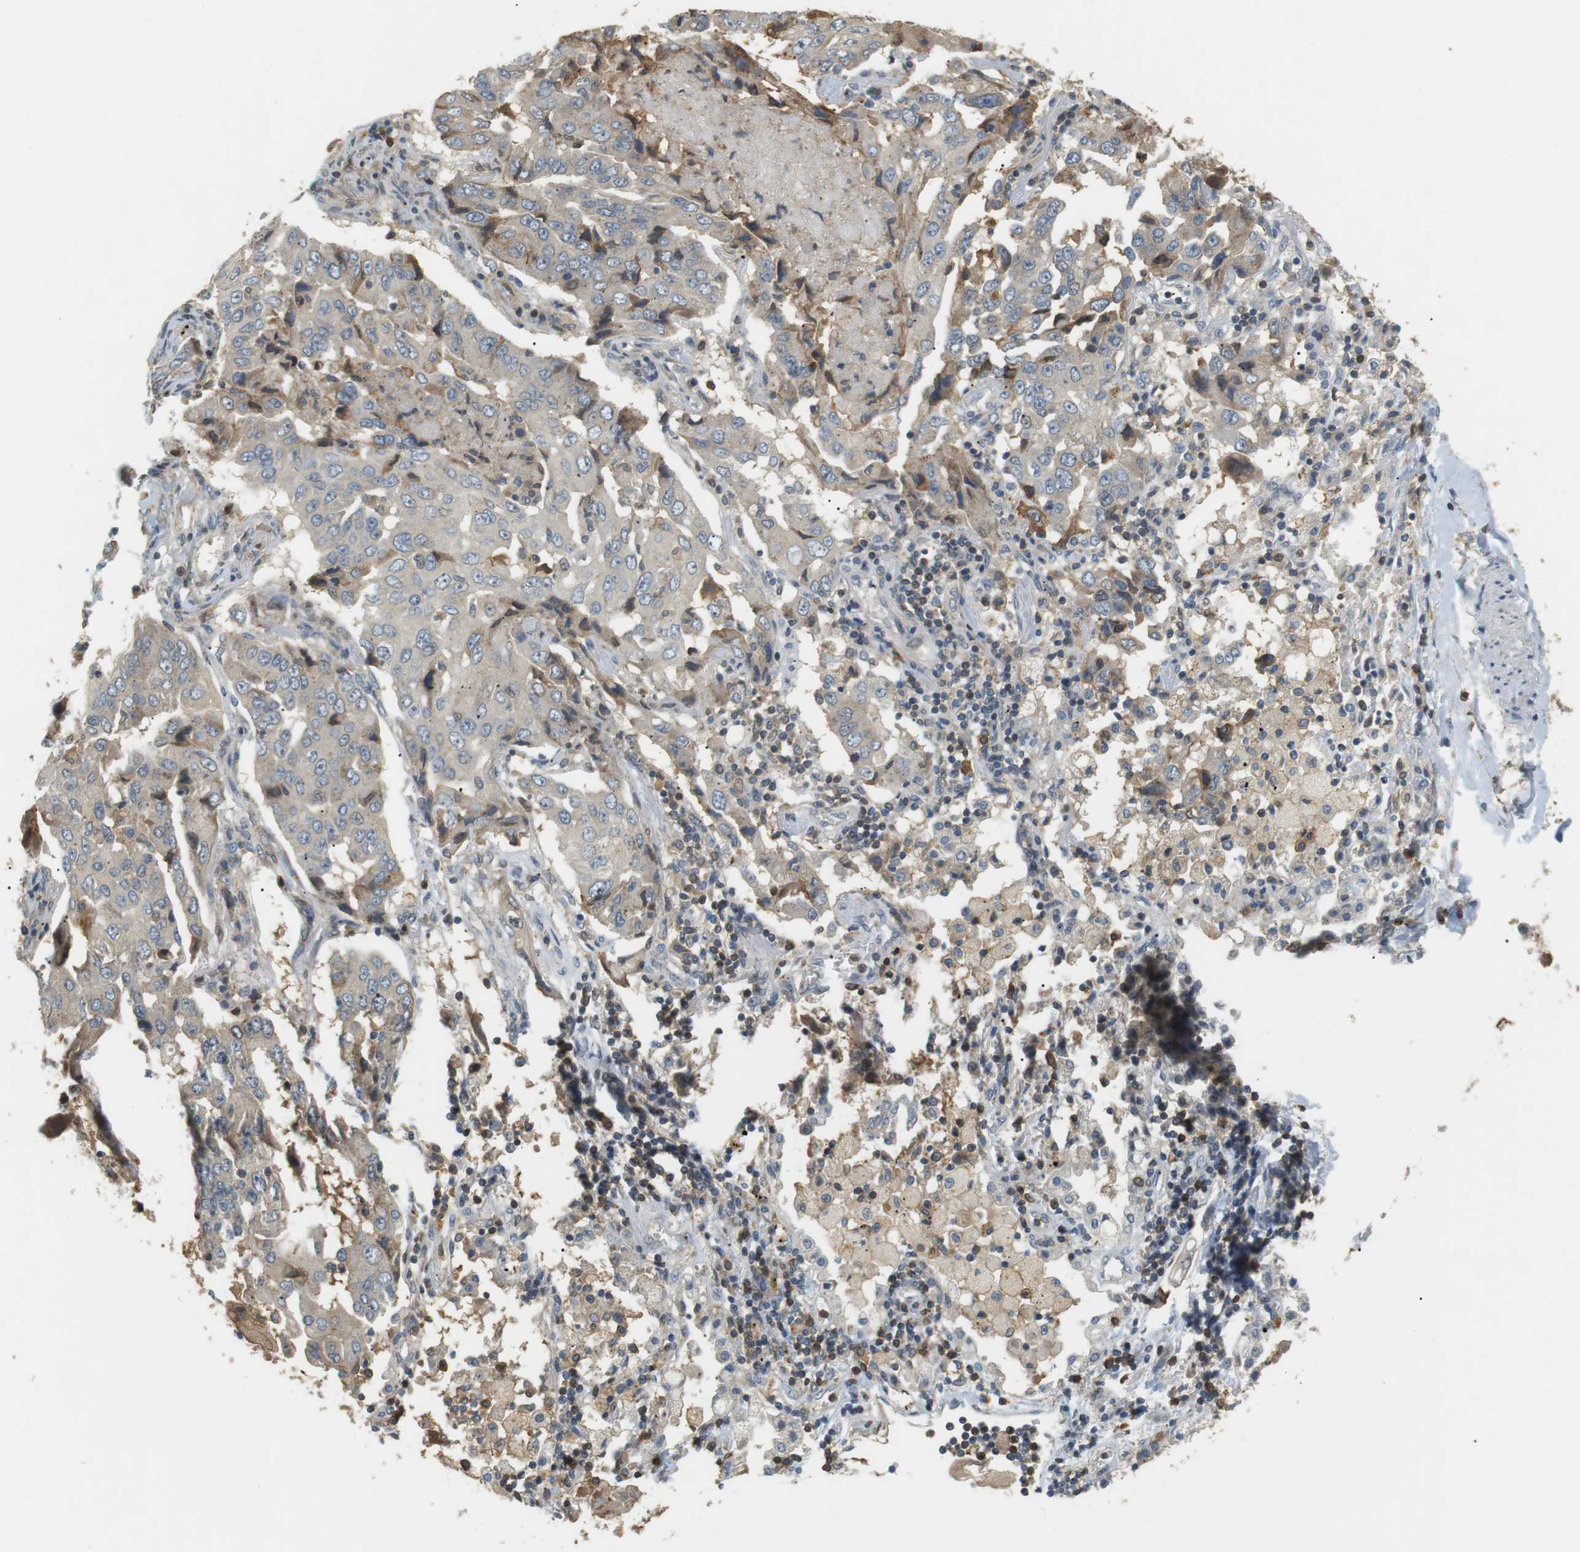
{"staining": {"intensity": "weak", "quantity": "<25%", "location": "cytoplasmic/membranous"}, "tissue": "lung cancer", "cell_type": "Tumor cells", "image_type": "cancer", "snomed": [{"axis": "morphology", "description": "Adenocarcinoma, NOS"}, {"axis": "topography", "description": "Lung"}], "caption": "IHC photomicrograph of neoplastic tissue: human lung cancer (adenocarcinoma) stained with DAB (3,3'-diaminobenzidine) demonstrates no significant protein staining in tumor cells. (DAB immunohistochemistry with hematoxylin counter stain).", "gene": "P2RY1", "patient": {"sex": "female", "age": 65}}